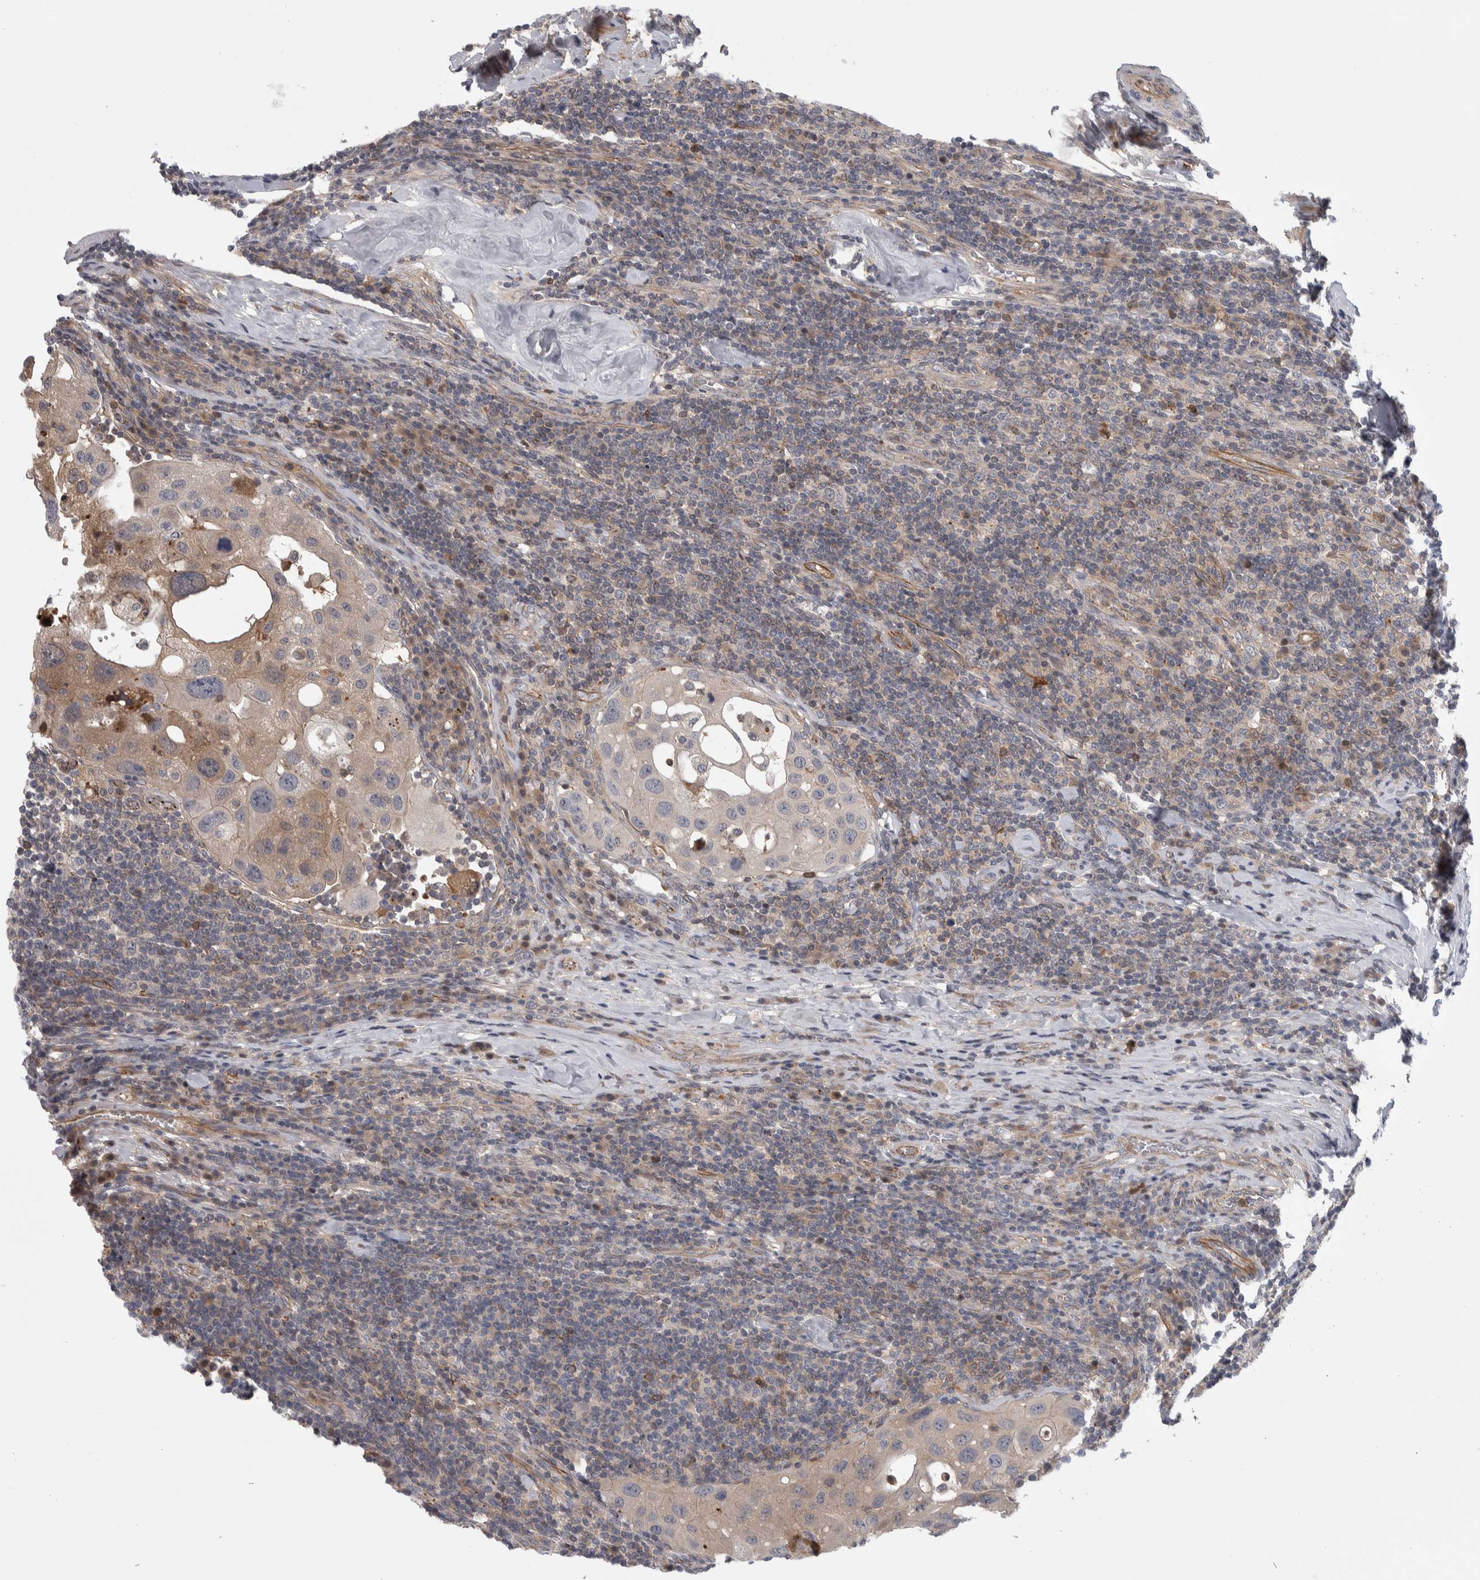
{"staining": {"intensity": "weak", "quantity": "<25%", "location": "cytoplasmic/membranous"}, "tissue": "urothelial cancer", "cell_type": "Tumor cells", "image_type": "cancer", "snomed": [{"axis": "morphology", "description": "Urothelial carcinoma, High grade"}, {"axis": "topography", "description": "Lymph node"}, {"axis": "topography", "description": "Urinary bladder"}], "caption": "Immunohistochemical staining of urothelial carcinoma (high-grade) reveals no significant positivity in tumor cells. Nuclei are stained in blue.", "gene": "ZNF862", "patient": {"sex": "male", "age": 51}}